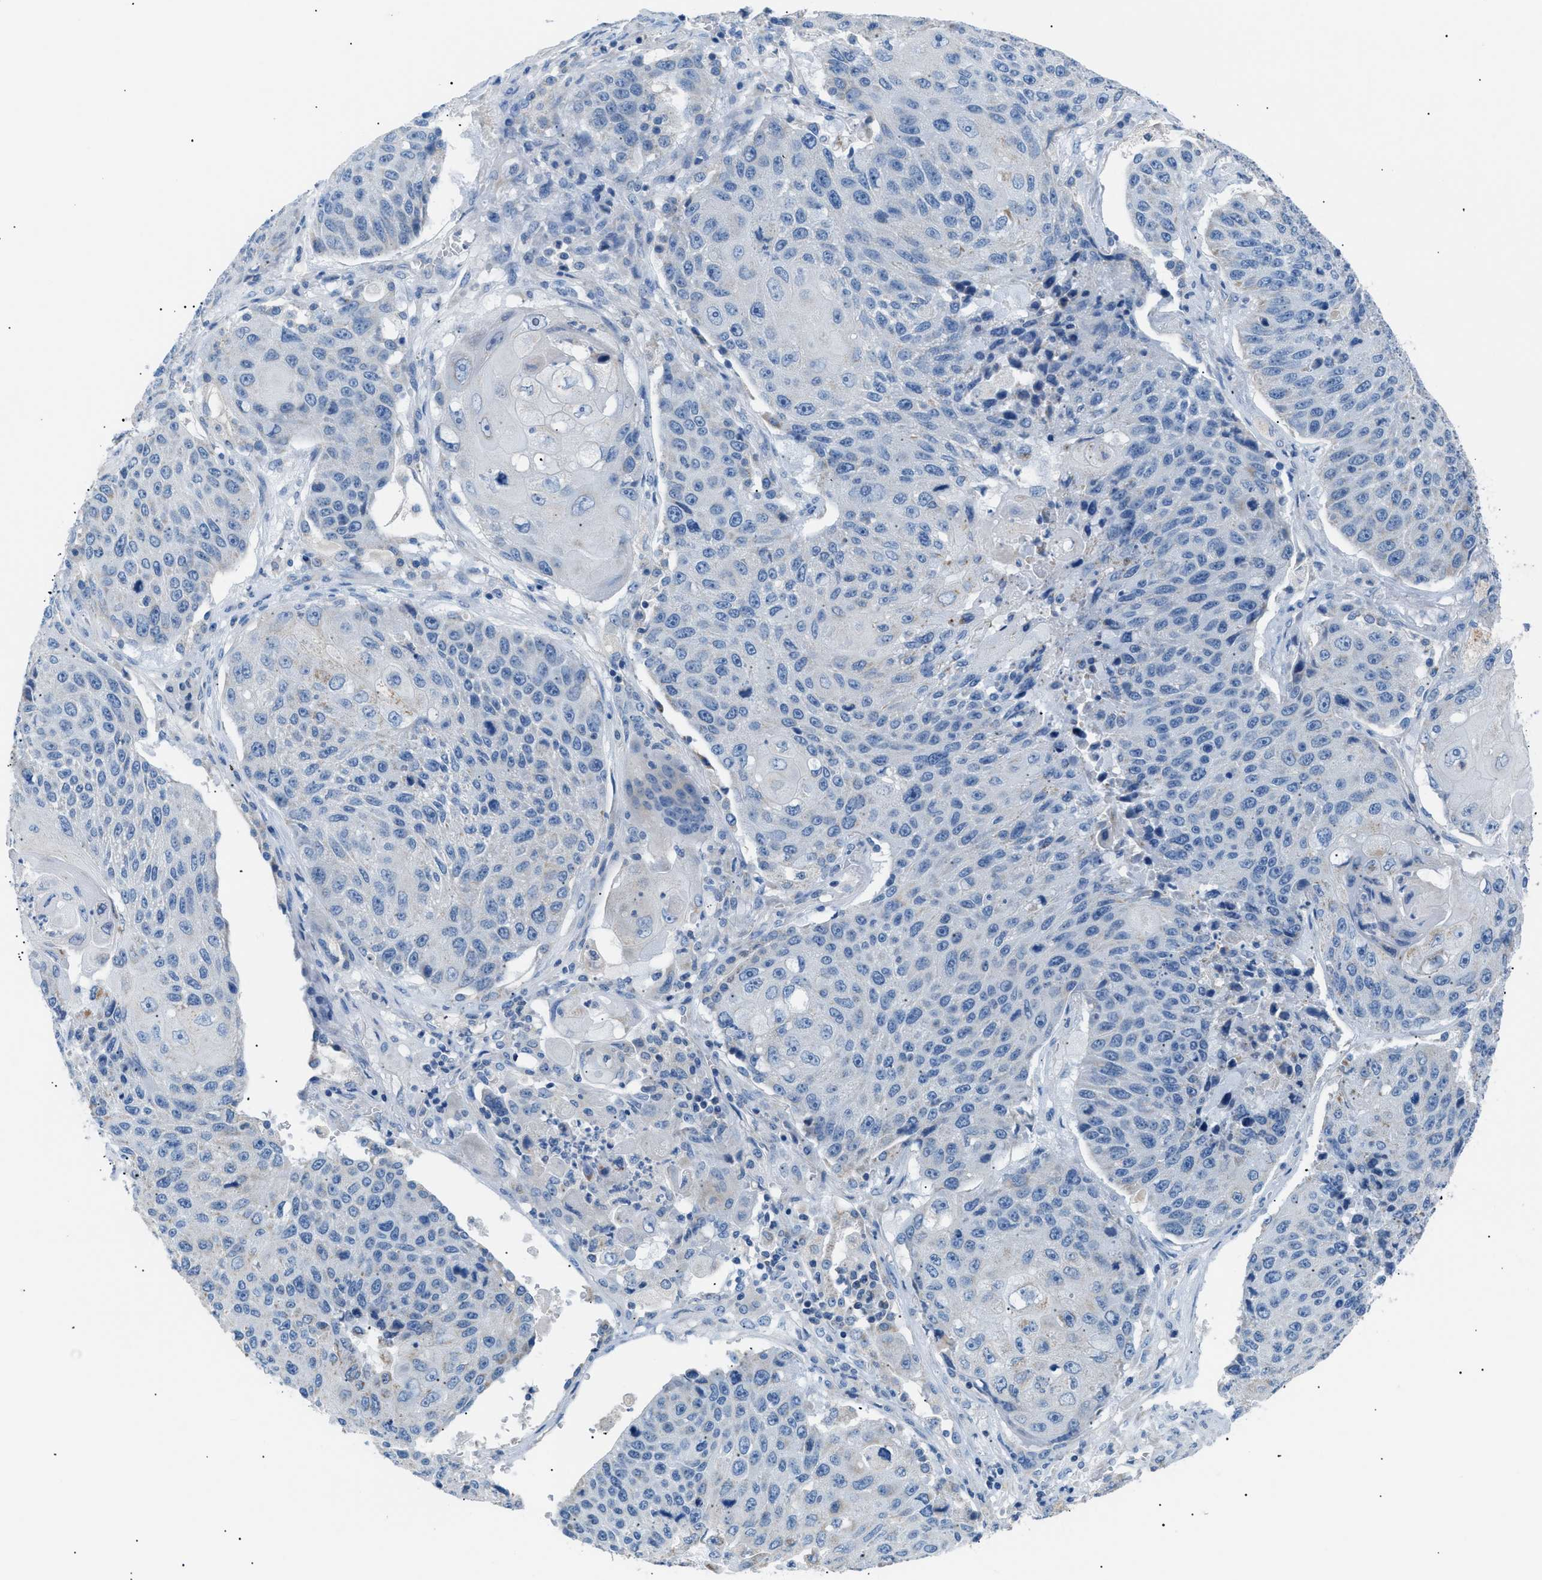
{"staining": {"intensity": "negative", "quantity": "none", "location": "none"}, "tissue": "lung cancer", "cell_type": "Tumor cells", "image_type": "cancer", "snomed": [{"axis": "morphology", "description": "Squamous cell carcinoma, NOS"}, {"axis": "topography", "description": "Lung"}], "caption": "Protein analysis of squamous cell carcinoma (lung) reveals no significant expression in tumor cells. (DAB (3,3'-diaminobenzidine) immunohistochemistry (IHC) with hematoxylin counter stain).", "gene": "ILDR1", "patient": {"sex": "male", "age": 61}}